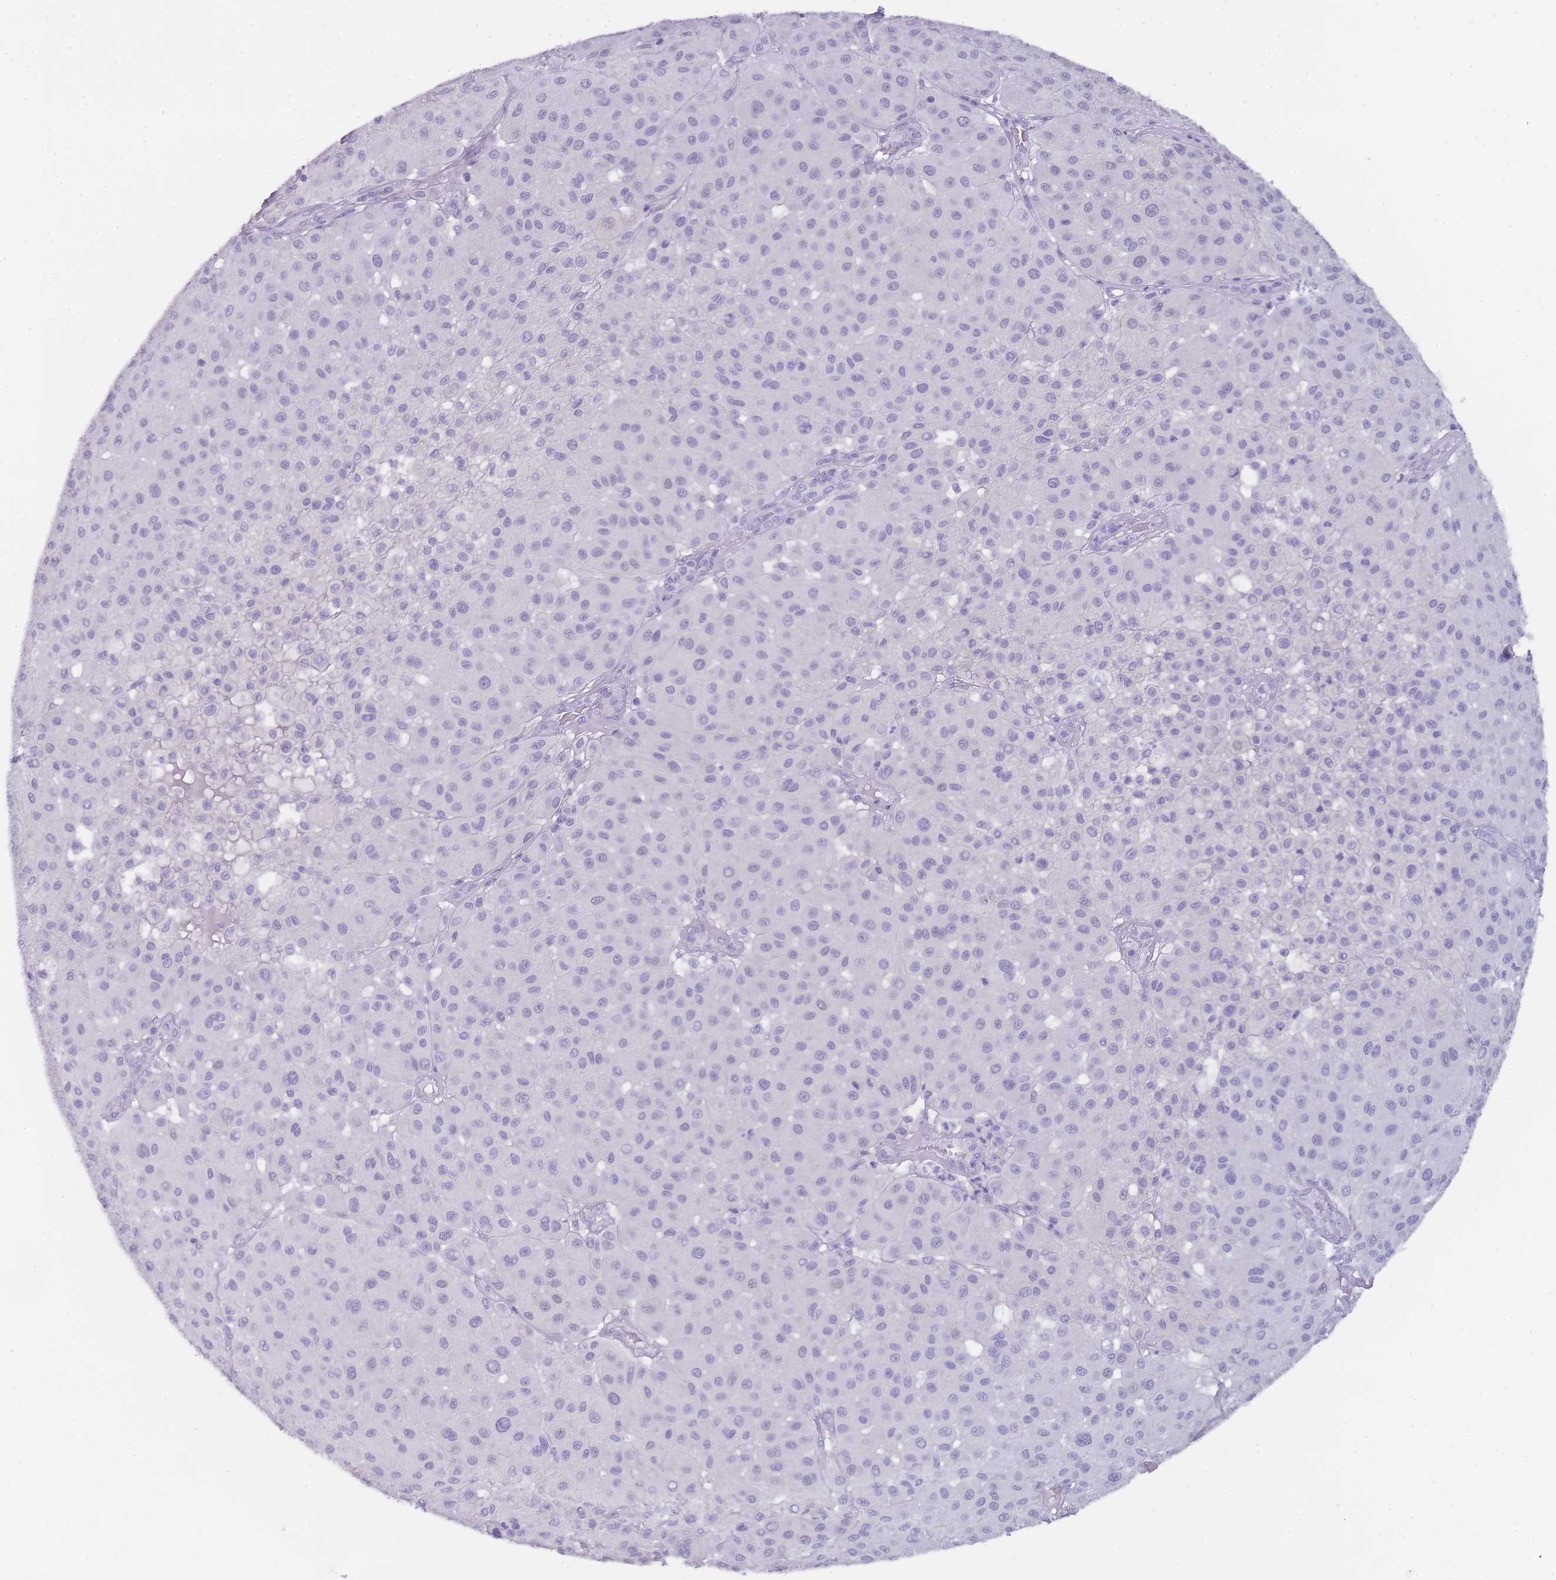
{"staining": {"intensity": "negative", "quantity": "none", "location": "none"}, "tissue": "melanoma", "cell_type": "Tumor cells", "image_type": "cancer", "snomed": [{"axis": "morphology", "description": "Malignant melanoma, Metastatic site"}, {"axis": "topography", "description": "Smooth muscle"}], "caption": "Human melanoma stained for a protein using IHC exhibits no expression in tumor cells.", "gene": "TCP11", "patient": {"sex": "male", "age": 41}}